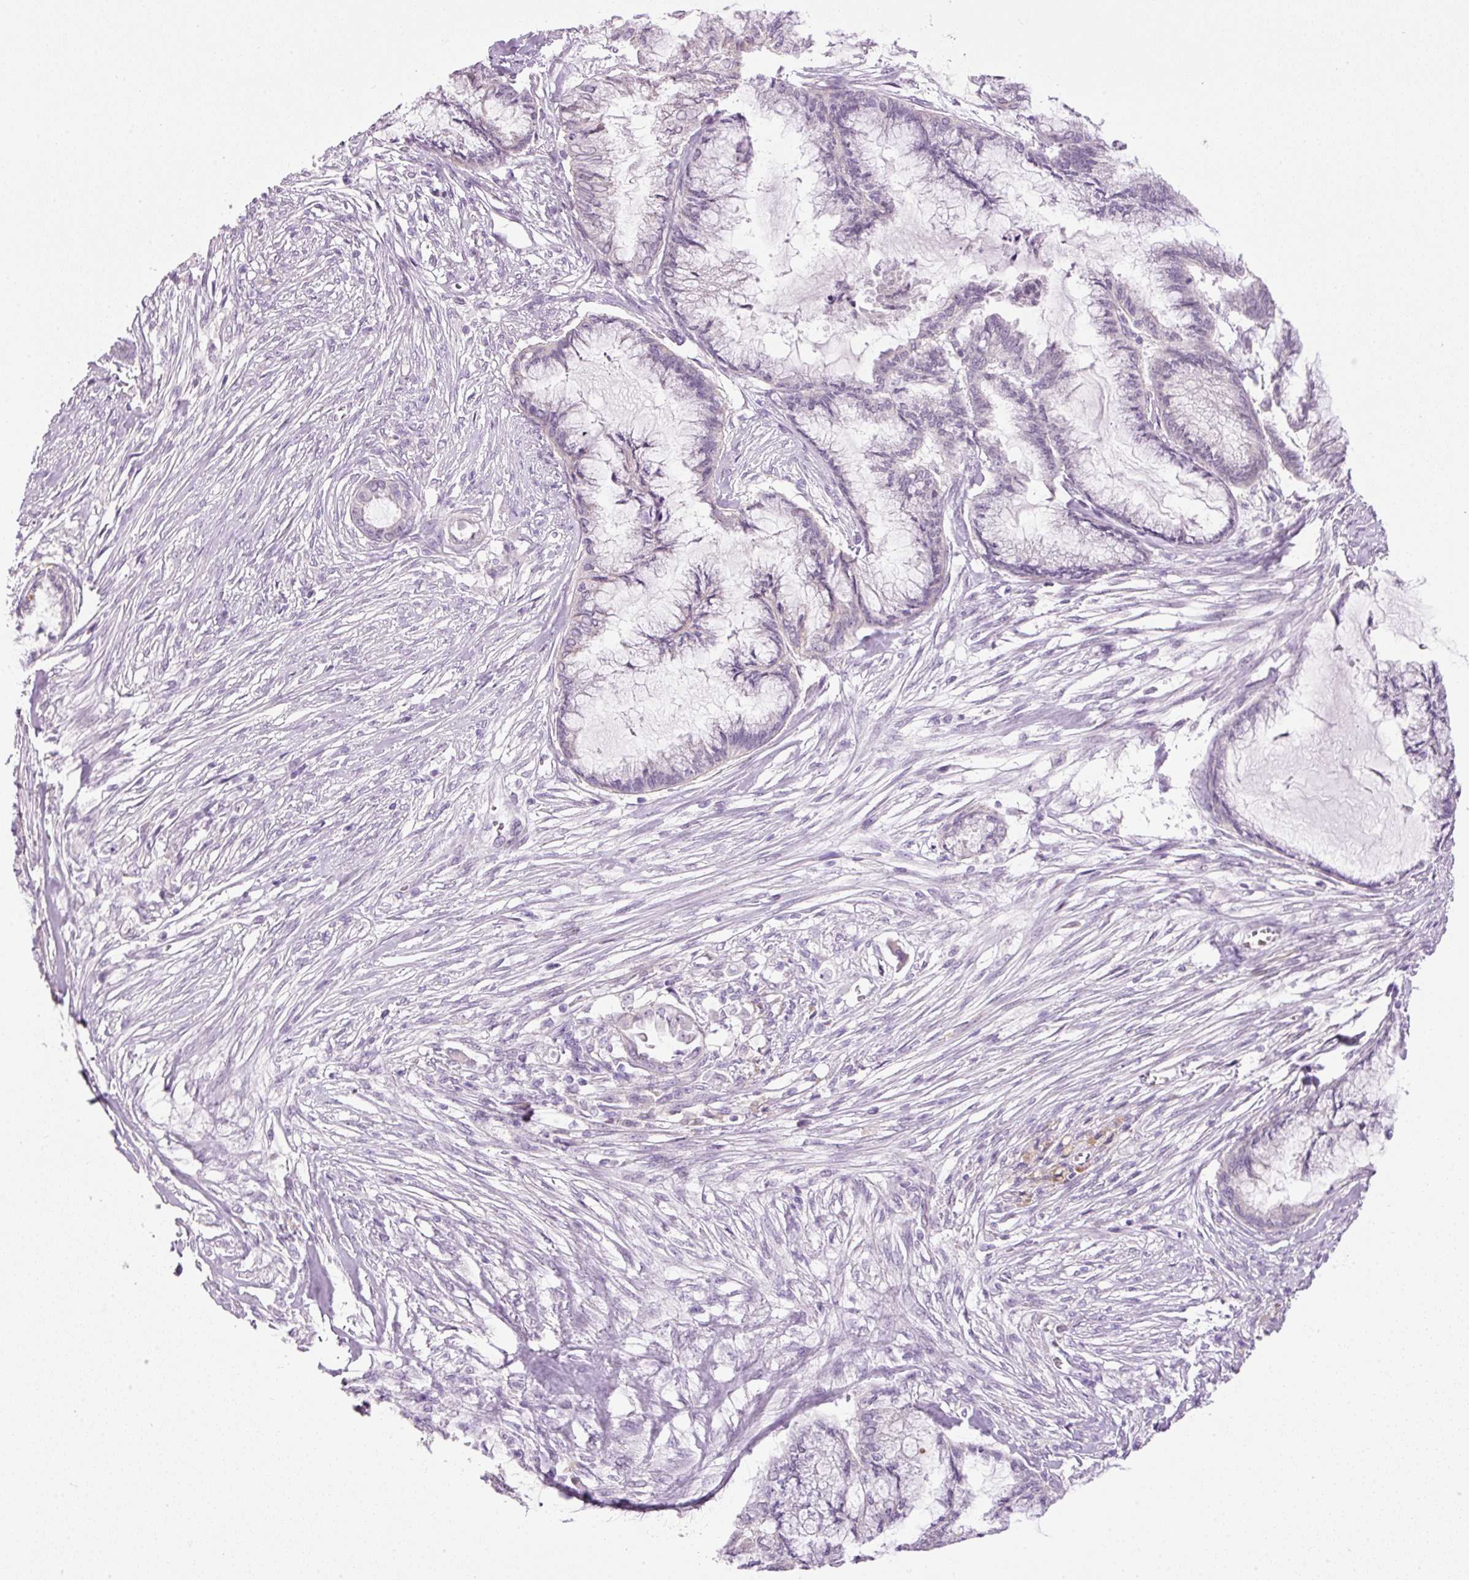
{"staining": {"intensity": "negative", "quantity": "none", "location": "none"}, "tissue": "endometrial cancer", "cell_type": "Tumor cells", "image_type": "cancer", "snomed": [{"axis": "morphology", "description": "Adenocarcinoma, NOS"}, {"axis": "topography", "description": "Endometrium"}], "caption": "Protein analysis of endometrial adenocarcinoma displays no significant expression in tumor cells.", "gene": "SRC", "patient": {"sex": "female", "age": 86}}